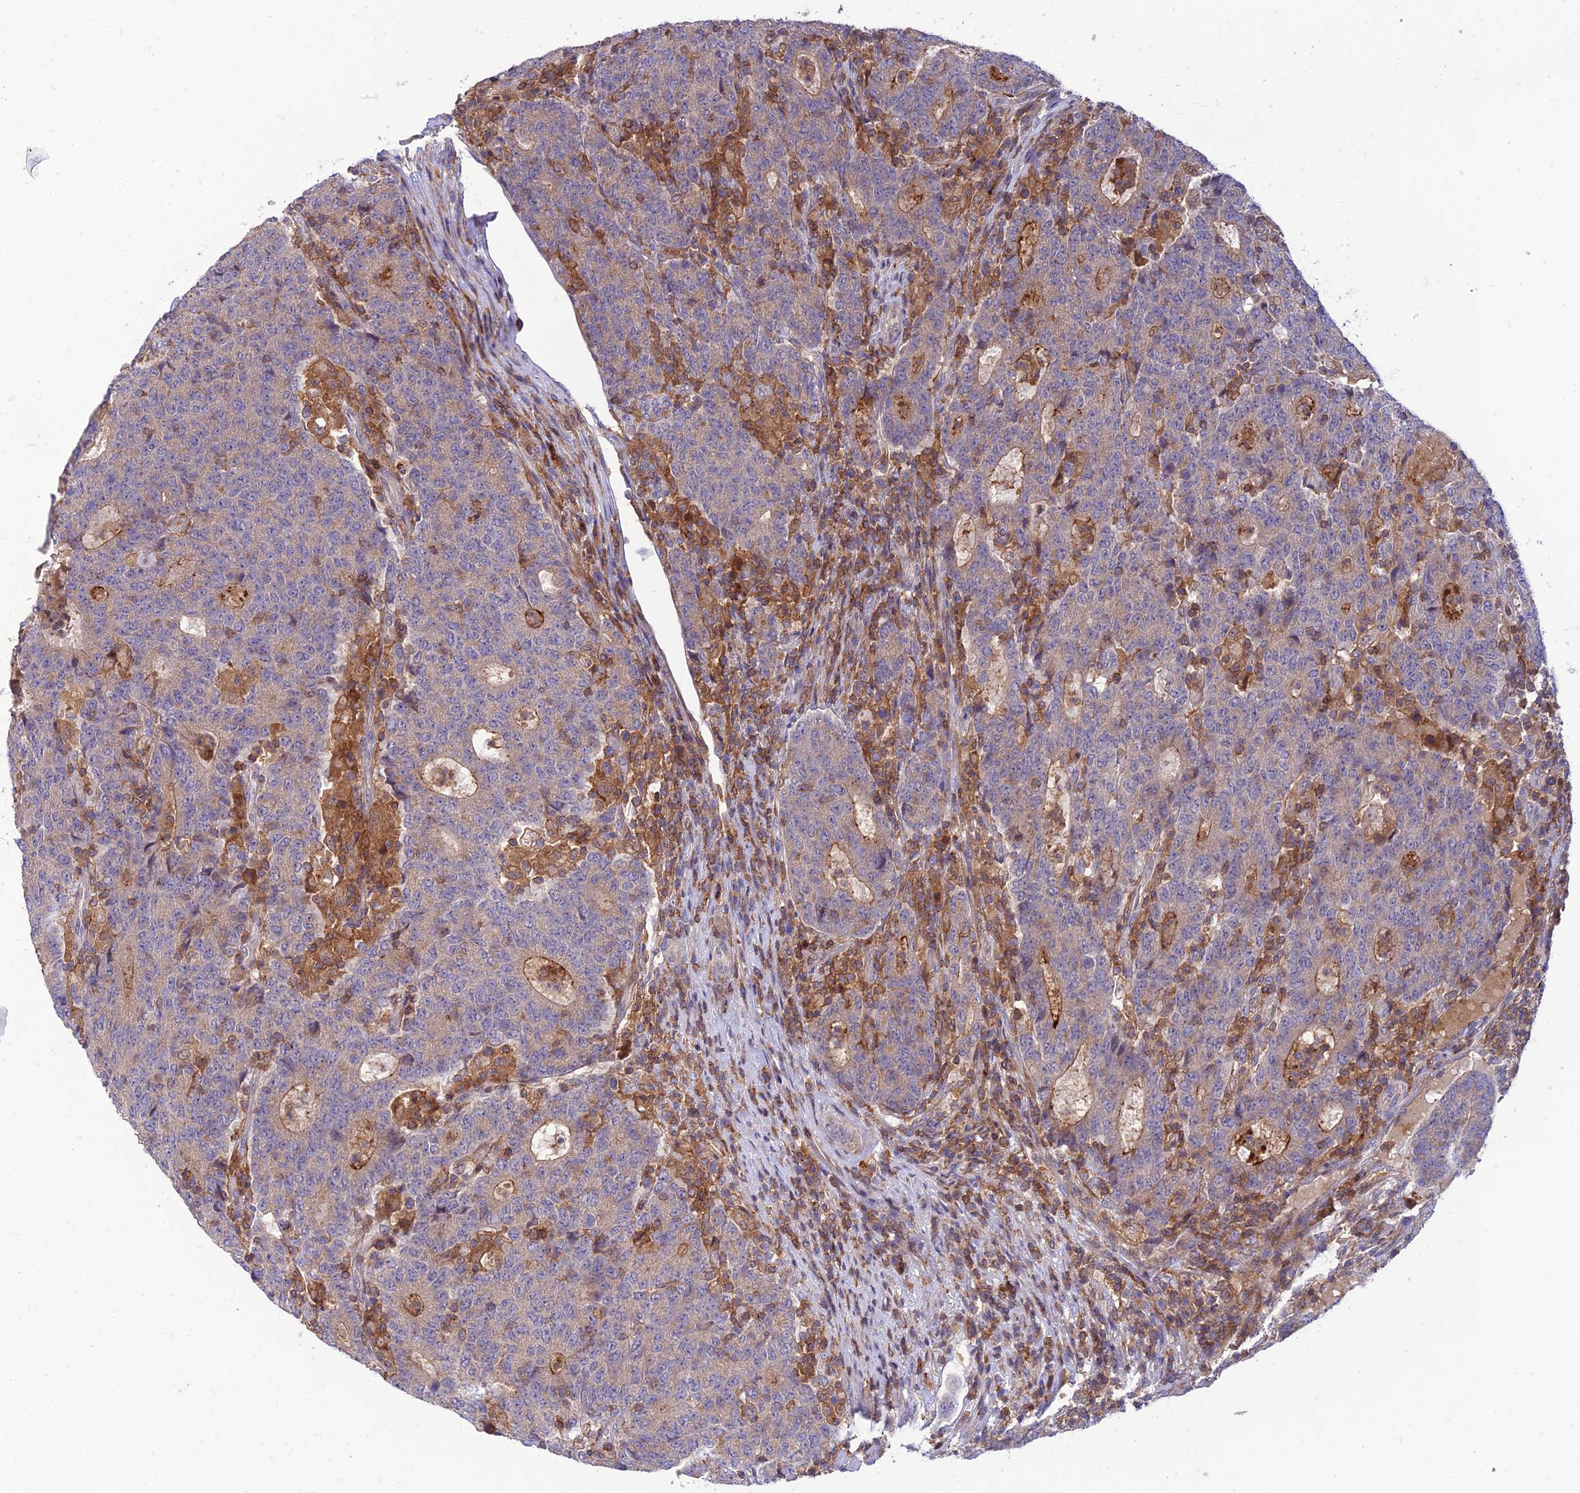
{"staining": {"intensity": "moderate", "quantity": "<25%", "location": "cytoplasmic/membranous"}, "tissue": "colorectal cancer", "cell_type": "Tumor cells", "image_type": "cancer", "snomed": [{"axis": "morphology", "description": "Adenocarcinoma, NOS"}, {"axis": "topography", "description": "Colon"}], "caption": "Colorectal cancer (adenocarcinoma) stained for a protein displays moderate cytoplasmic/membranous positivity in tumor cells.", "gene": "IRAK3", "patient": {"sex": "female", "age": 75}}